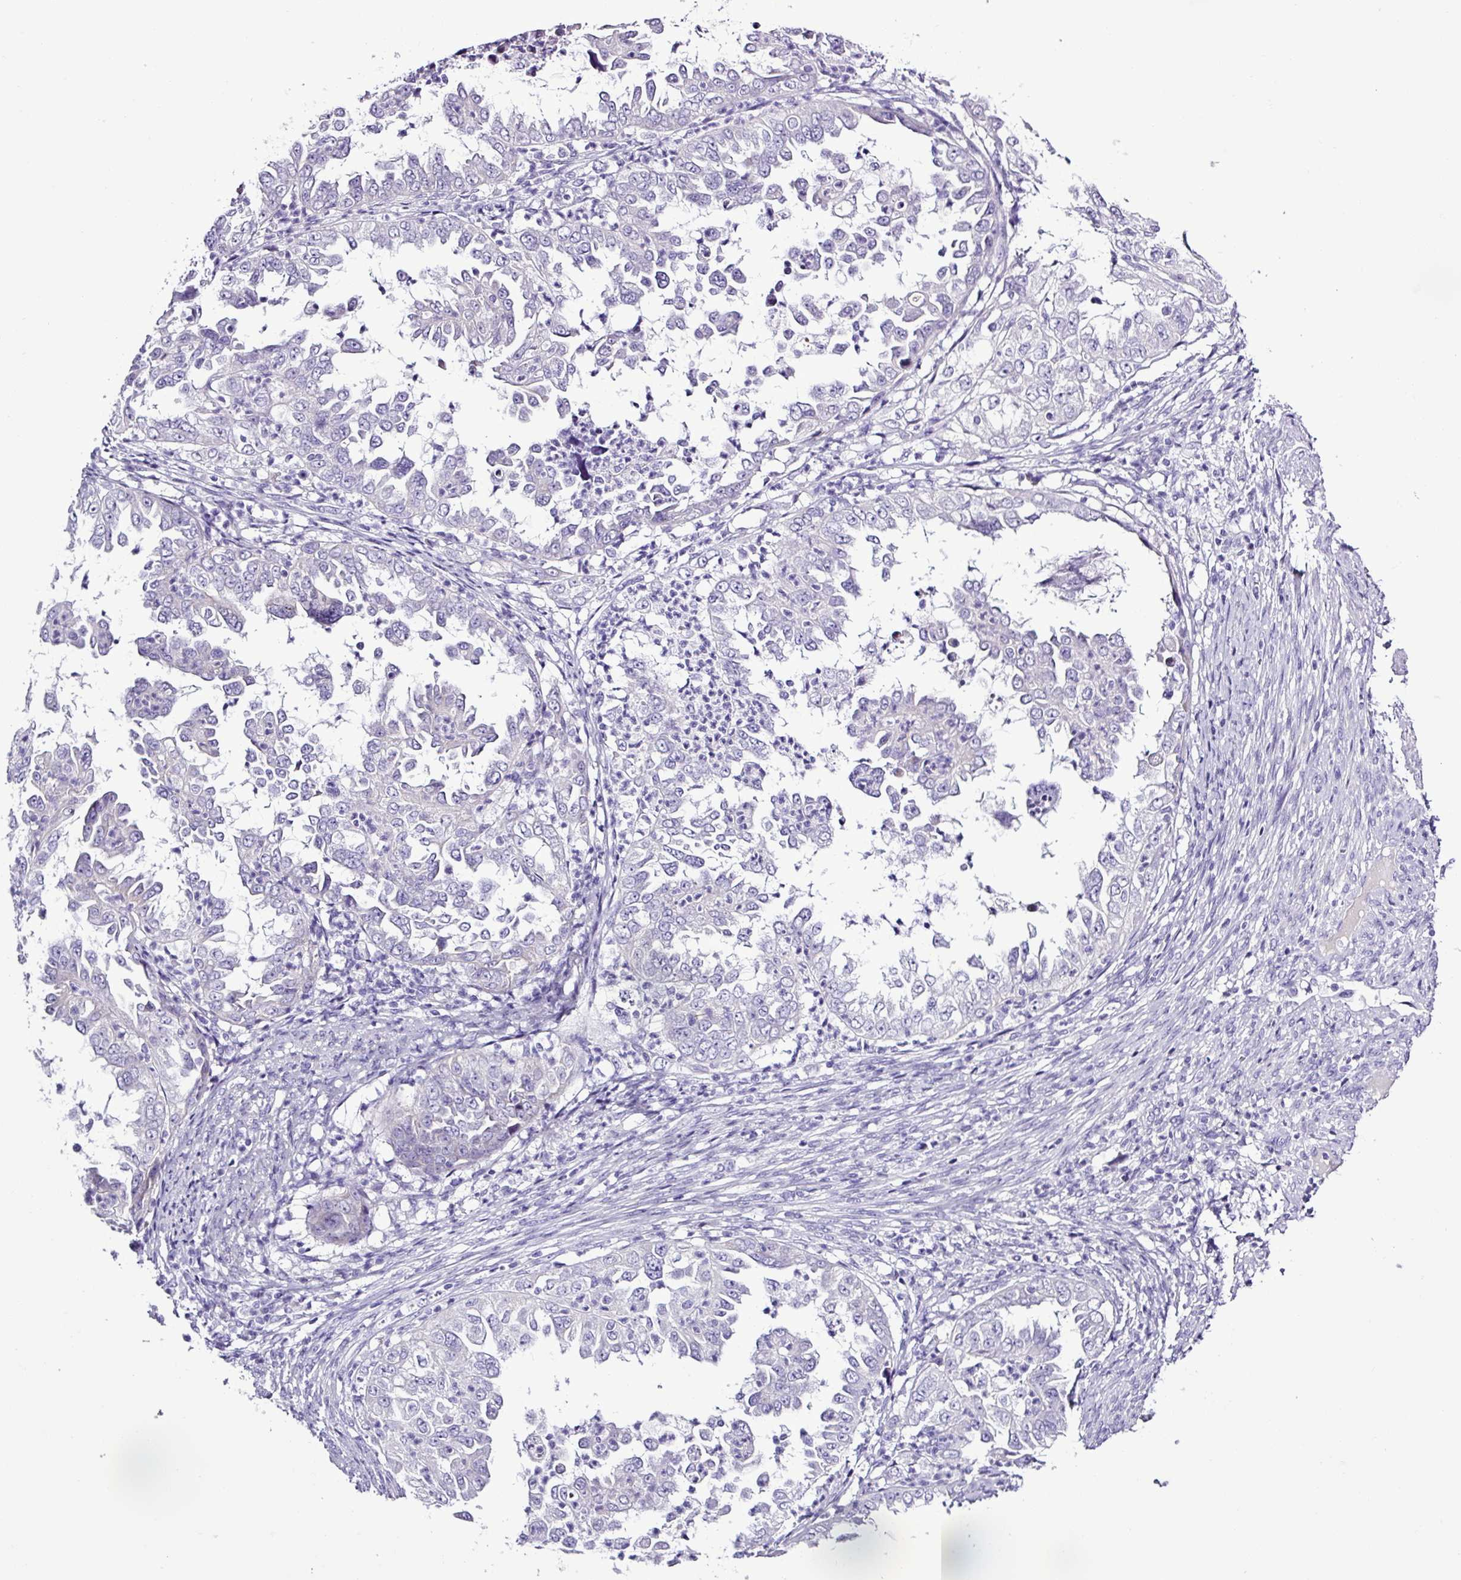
{"staining": {"intensity": "negative", "quantity": "none", "location": "none"}, "tissue": "endometrial cancer", "cell_type": "Tumor cells", "image_type": "cancer", "snomed": [{"axis": "morphology", "description": "Adenocarcinoma, NOS"}, {"axis": "topography", "description": "Endometrium"}], "caption": "Endometrial cancer (adenocarcinoma) was stained to show a protein in brown. There is no significant positivity in tumor cells.", "gene": "ALDH3A1", "patient": {"sex": "female", "age": 85}}